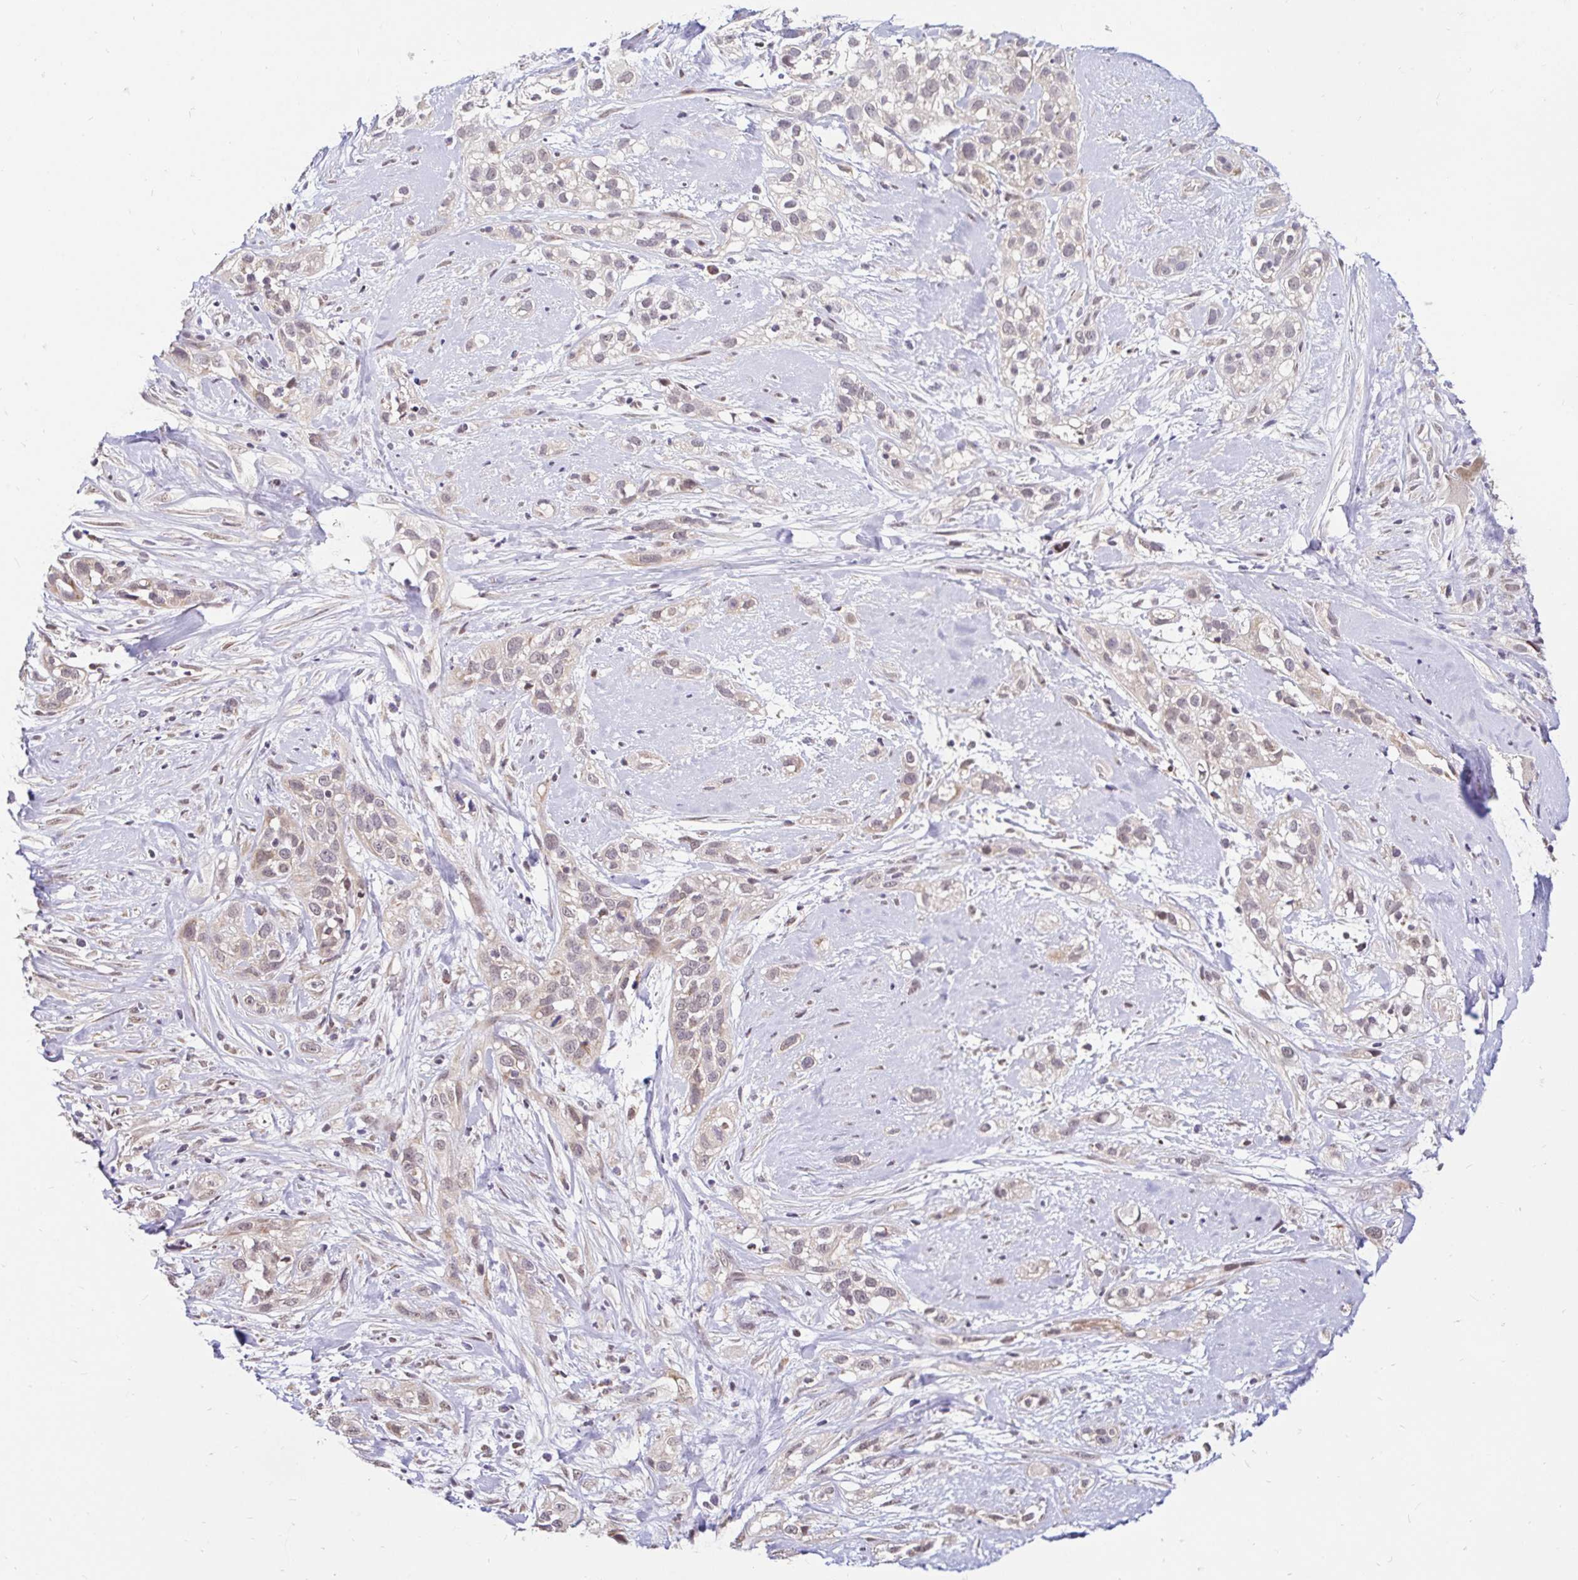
{"staining": {"intensity": "weak", "quantity": "<25%", "location": "cytoplasmic/membranous,nuclear"}, "tissue": "skin cancer", "cell_type": "Tumor cells", "image_type": "cancer", "snomed": [{"axis": "morphology", "description": "Squamous cell carcinoma, NOS"}, {"axis": "topography", "description": "Skin"}], "caption": "Protein analysis of squamous cell carcinoma (skin) exhibits no significant positivity in tumor cells. (Brightfield microscopy of DAB (3,3'-diaminobenzidine) immunohistochemistry (IHC) at high magnification).", "gene": "TIMM50", "patient": {"sex": "male", "age": 82}}